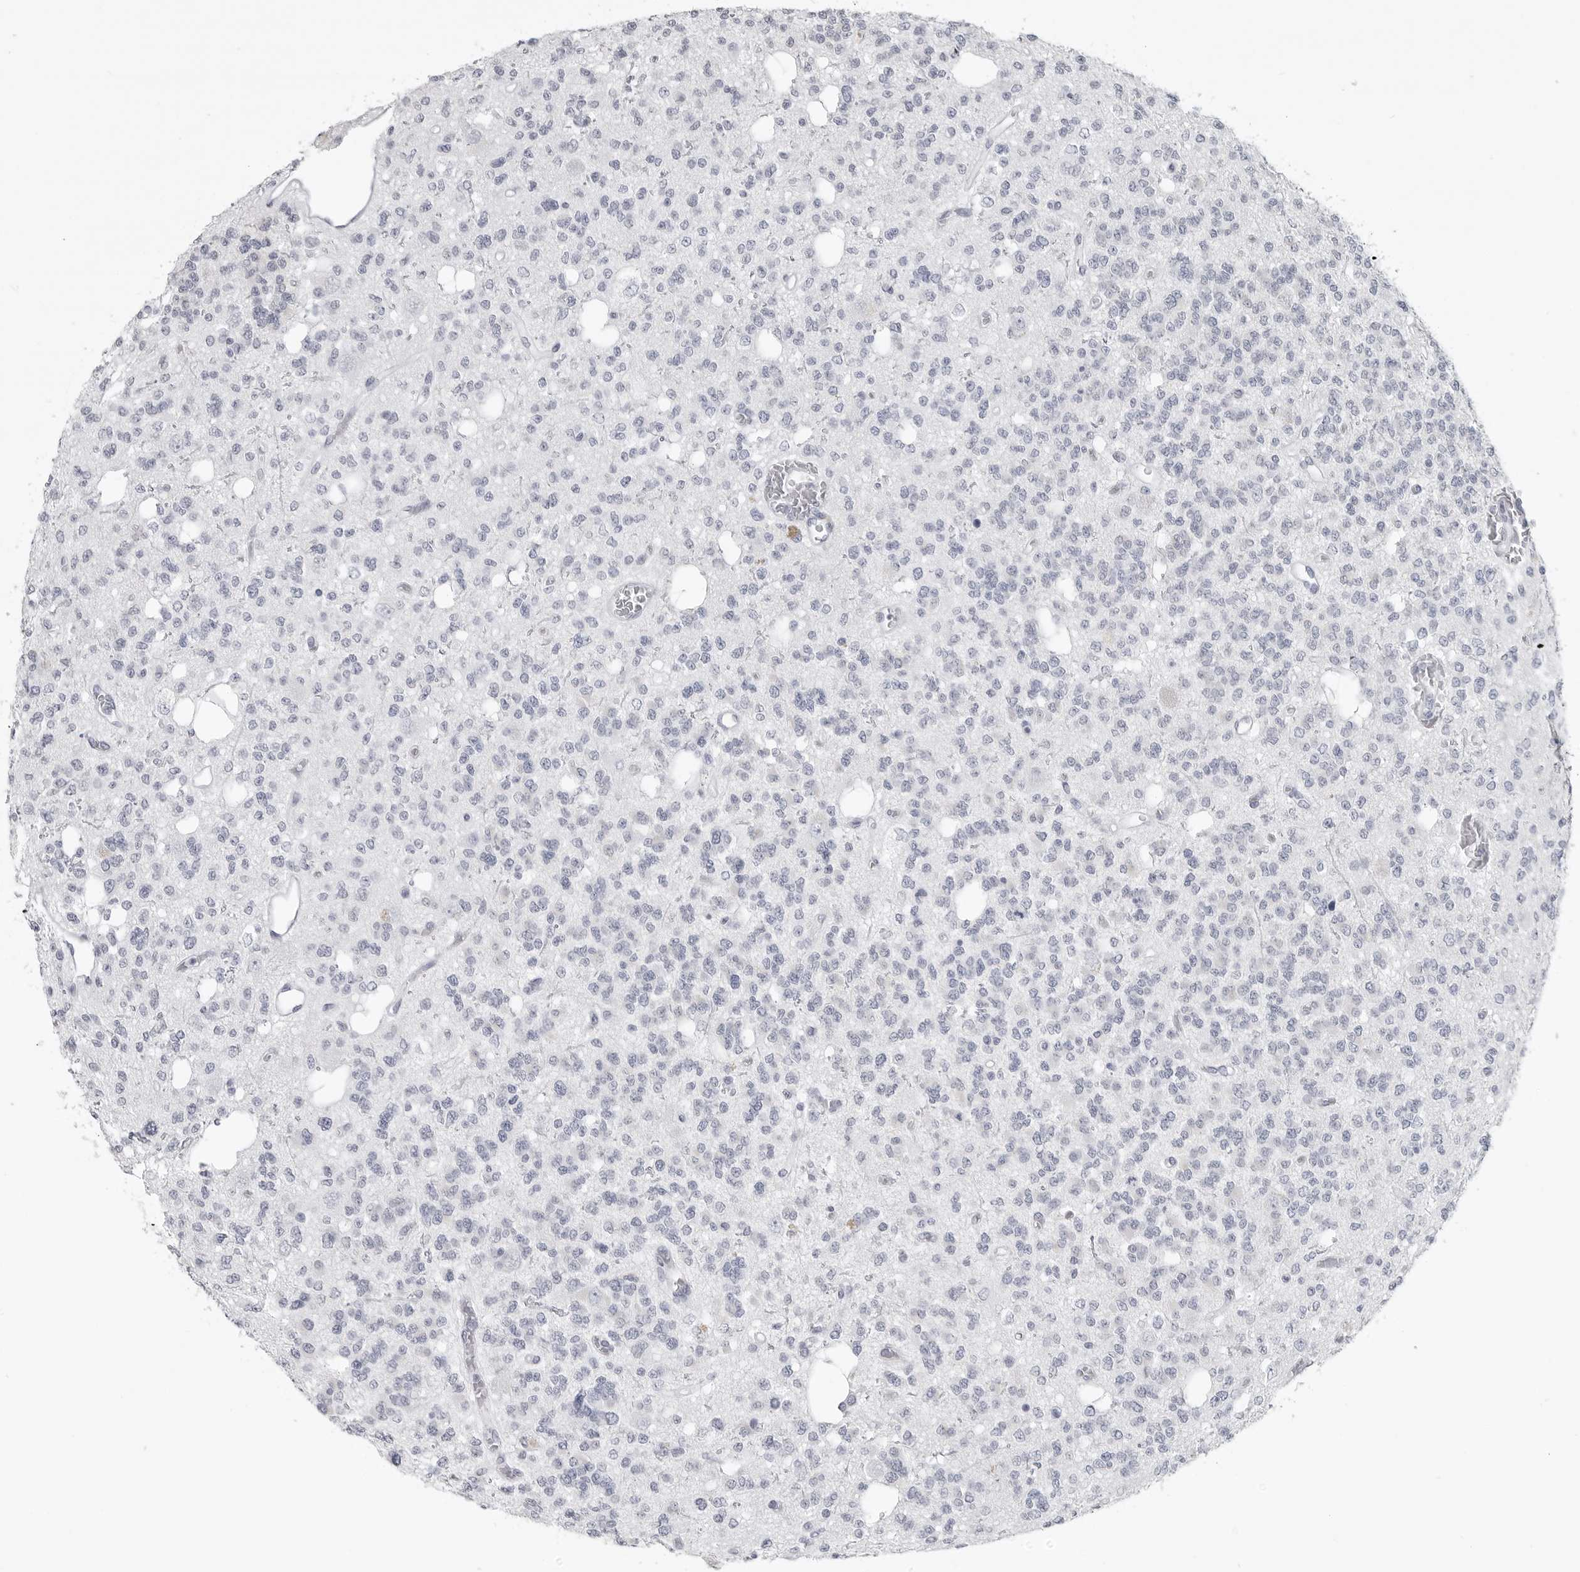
{"staining": {"intensity": "negative", "quantity": "none", "location": "none"}, "tissue": "glioma", "cell_type": "Tumor cells", "image_type": "cancer", "snomed": [{"axis": "morphology", "description": "Glioma, malignant, Low grade"}, {"axis": "topography", "description": "Brain"}], "caption": "Tumor cells are negative for brown protein staining in glioma.", "gene": "LY6D", "patient": {"sex": "male", "age": 38}}